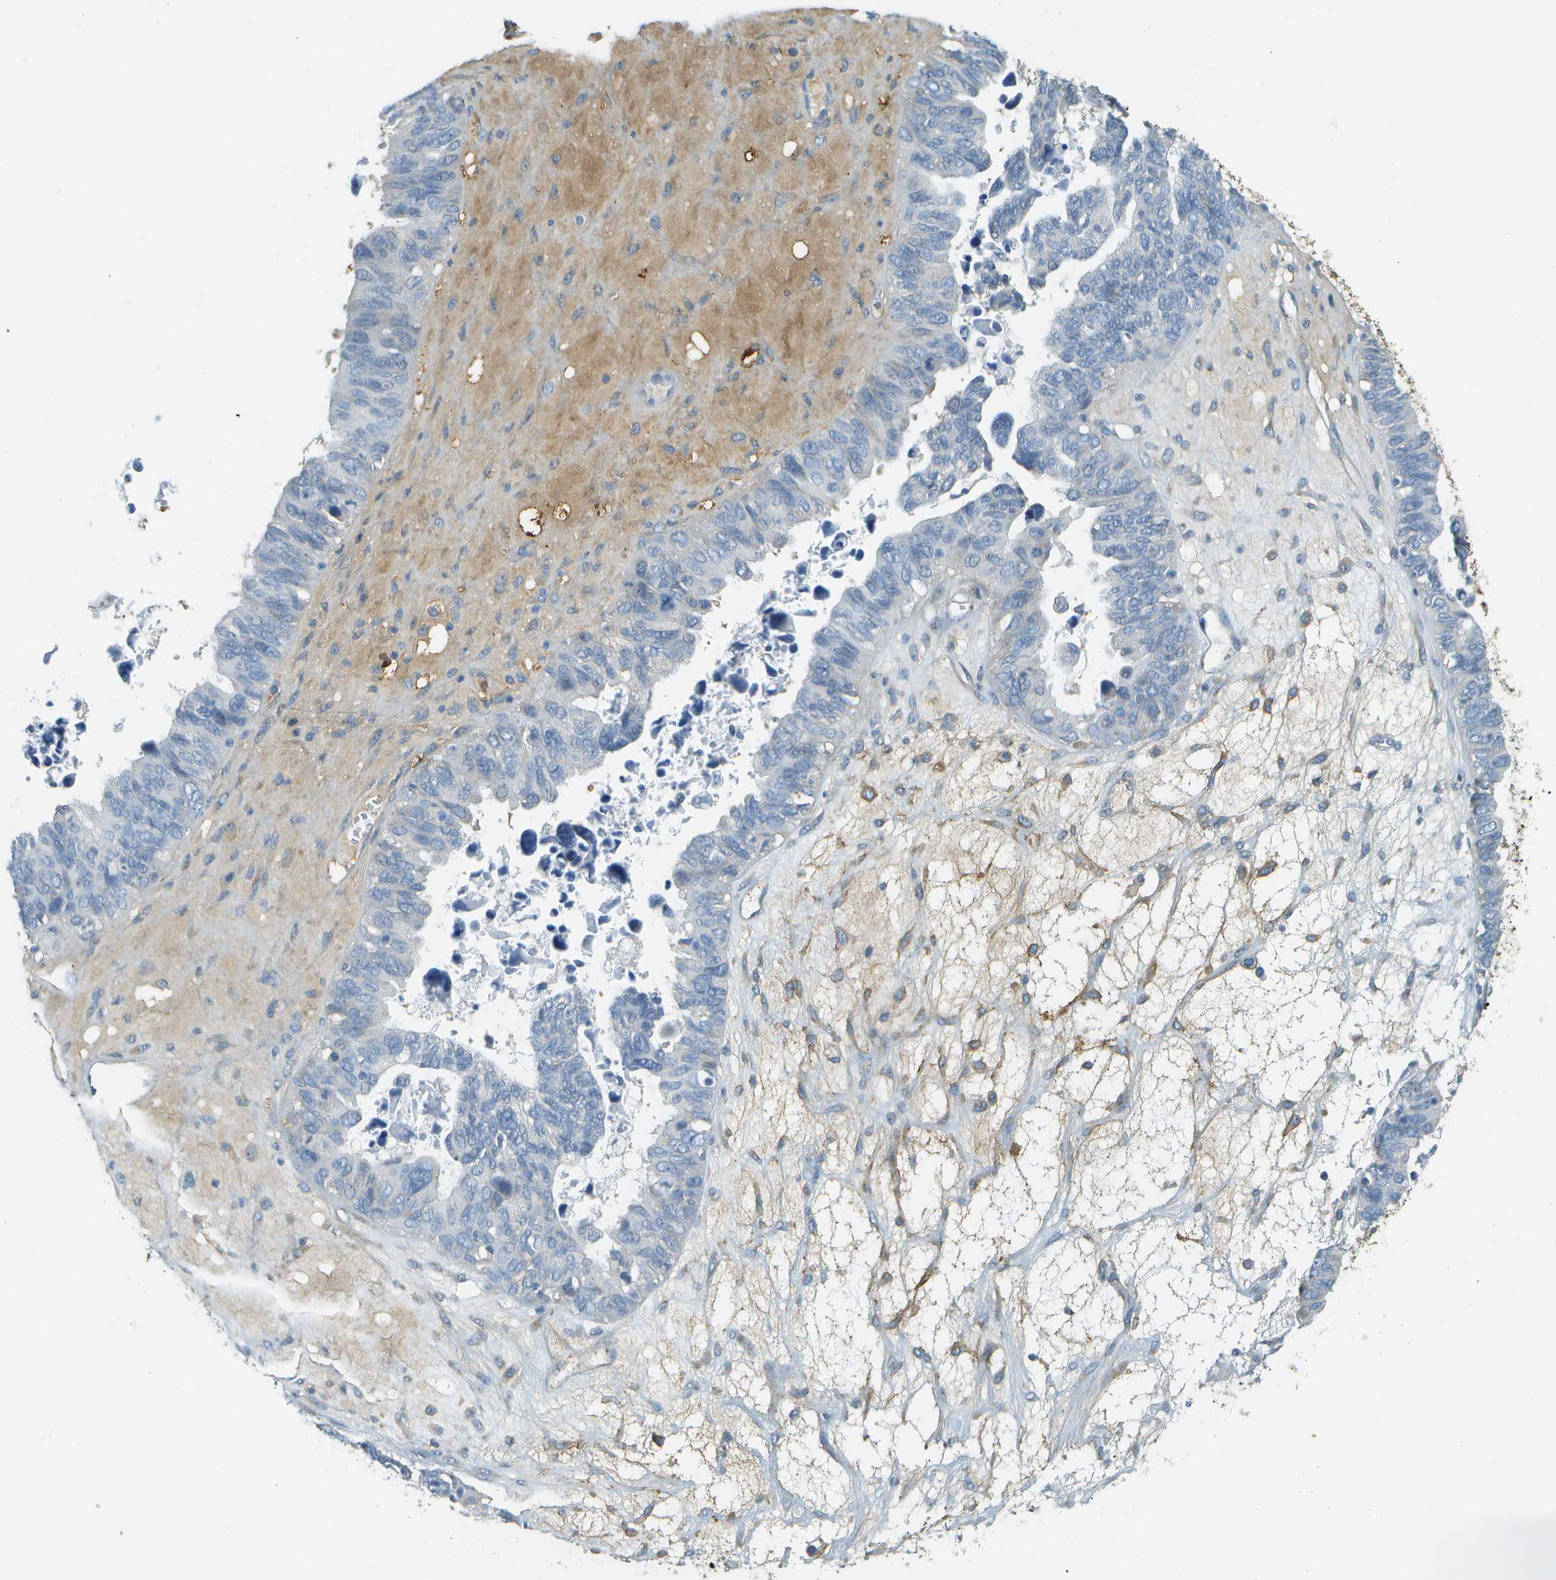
{"staining": {"intensity": "negative", "quantity": "none", "location": "none"}, "tissue": "ovarian cancer", "cell_type": "Tumor cells", "image_type": "cancer", "snomed": [{"axis": "morphology", "description": "Cystadenocarcinoma, serous, NOS"}, {"axis": "topography", "description": "Ovary"}], "caption": "Immunohistochemistry (IHC) of ovarian cancer (serous cystadenocarcinoma) shows no expression in tumor cells. (DAB immunohistochemistry (IHC) visualized using brightfield microscopy, high magnification).", "gene": "DCN", "patient": {"sex": "female", "age": 79}}